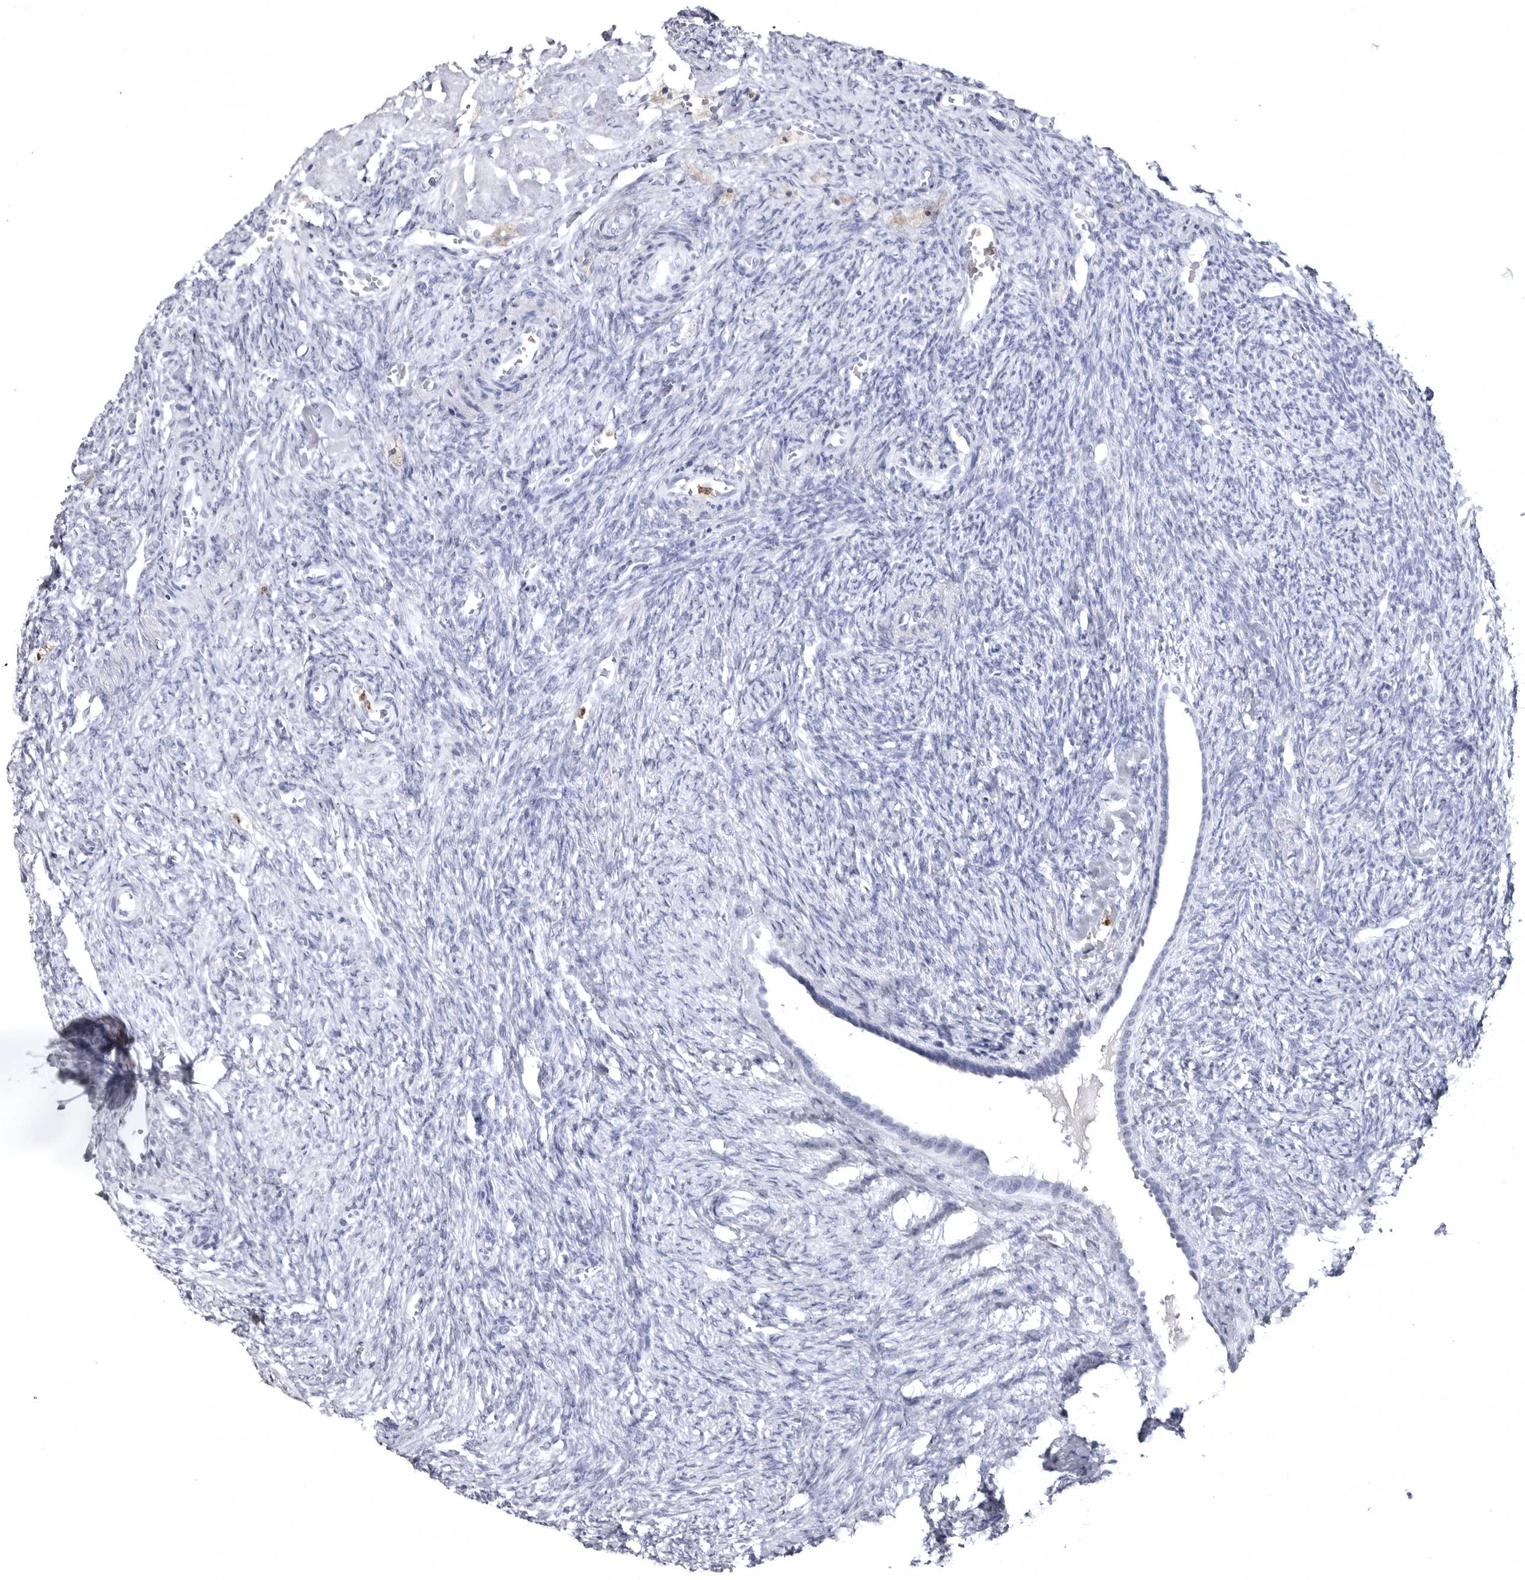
{"staining": {"intensity": "negative", "quantity": "none", "location": "none"}, "tissue": "ovary", "cell_type": "Ovarian stroma cells", "image_type": "normal", "snomed": [{"axis": "morphology", "description": "Normal tissue, NOS"}, {"axis": "topography", "description": "Ovary"}], "caption": "IHC of benign ovary exhibits no staining in ovarian stroma cells. The staining is performed using DAB brown chromogen with nuclei counter-stained in using hematoxylin.", "gene": "STAP2", "patient": {"sex": "female", "age": 41}}